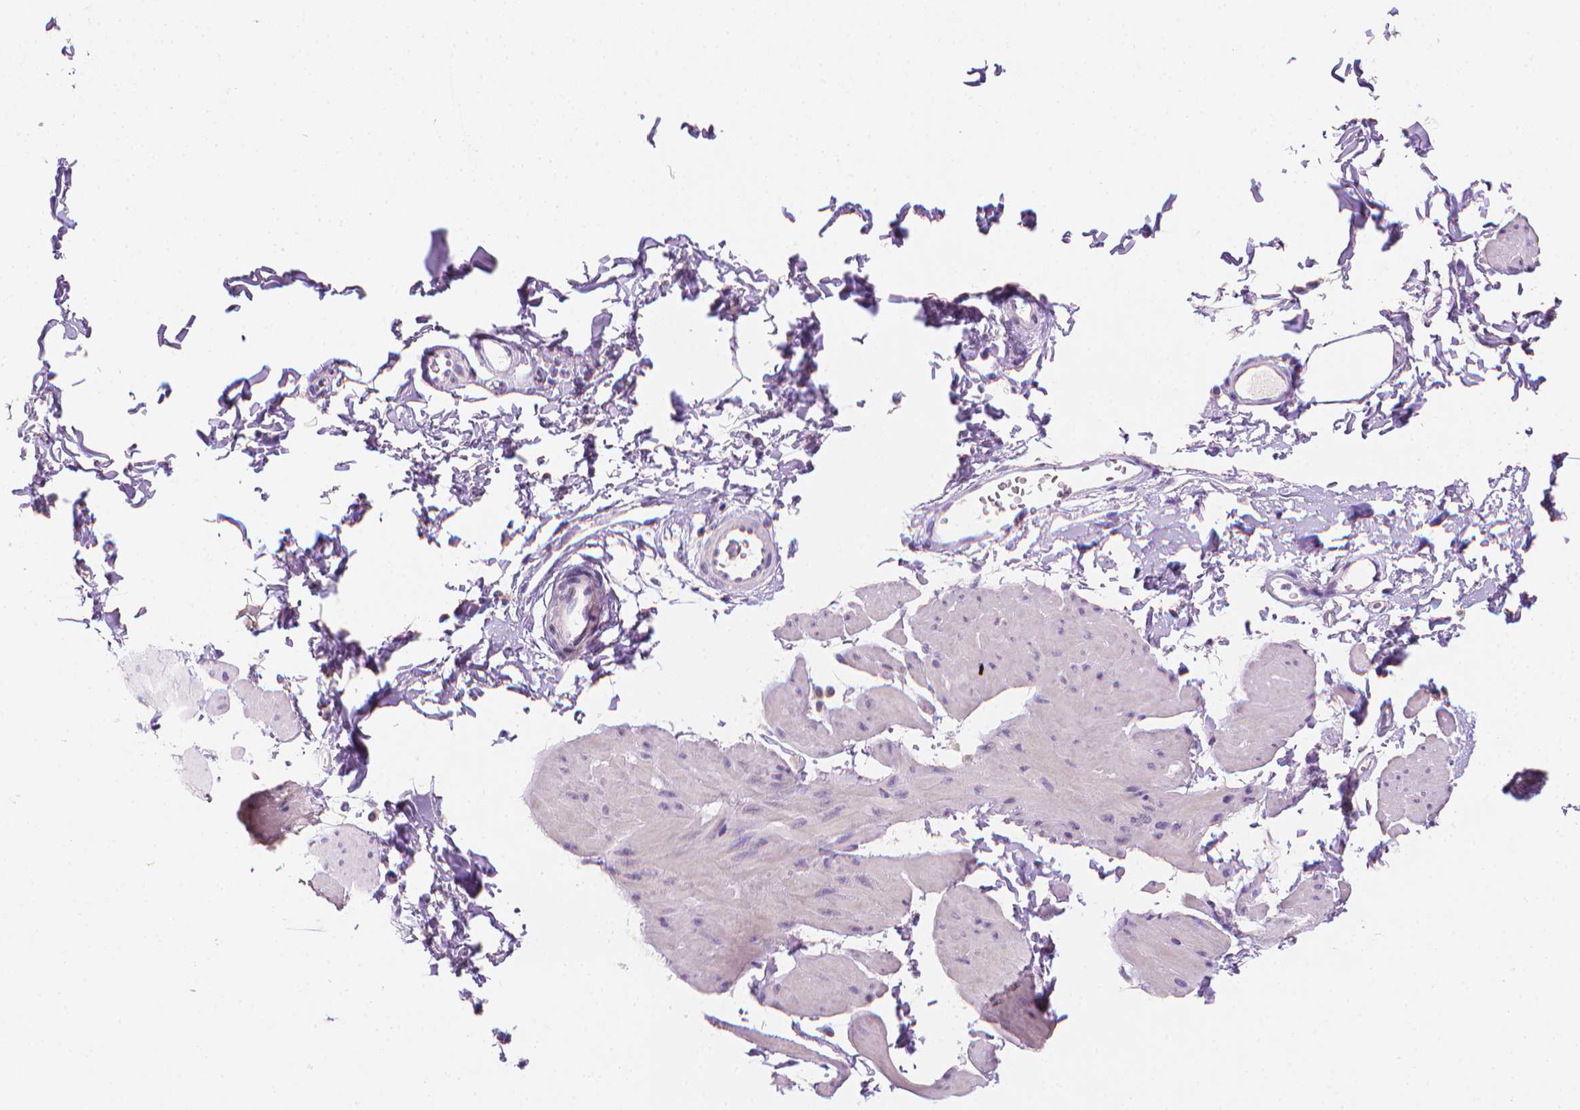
{"staining": {"intensity": "negative", "quantity": "none", "location": "none"}, "tissue": "smooth muscle", "cell_type": "Smooth muscle cells", "image_type": "normal", "snomed": [{"axis": "morphology", "description": "Normal tissue, NOS"}, {"axis": "topography", "description": "Adipose tissue"}, {"axis": "topography", "description": "Smooth muscle"}, {"axis": "topography", "description": "Peripheral nerve tissue"}], "caption": "Immunohistochemistry (IHC) micrograph of normal human smooth muscle stained for a protein (brown), which reveals no staining in smooth muscle cells. Brightfield microscopy of immunohistochemistry stained with DAB (3,3'-diaminobenzidine) (brown) and hematoxylin (blue), captured at high magnification.", "gene": "FASN", "patient": {"sex": "male", "age": 83}}